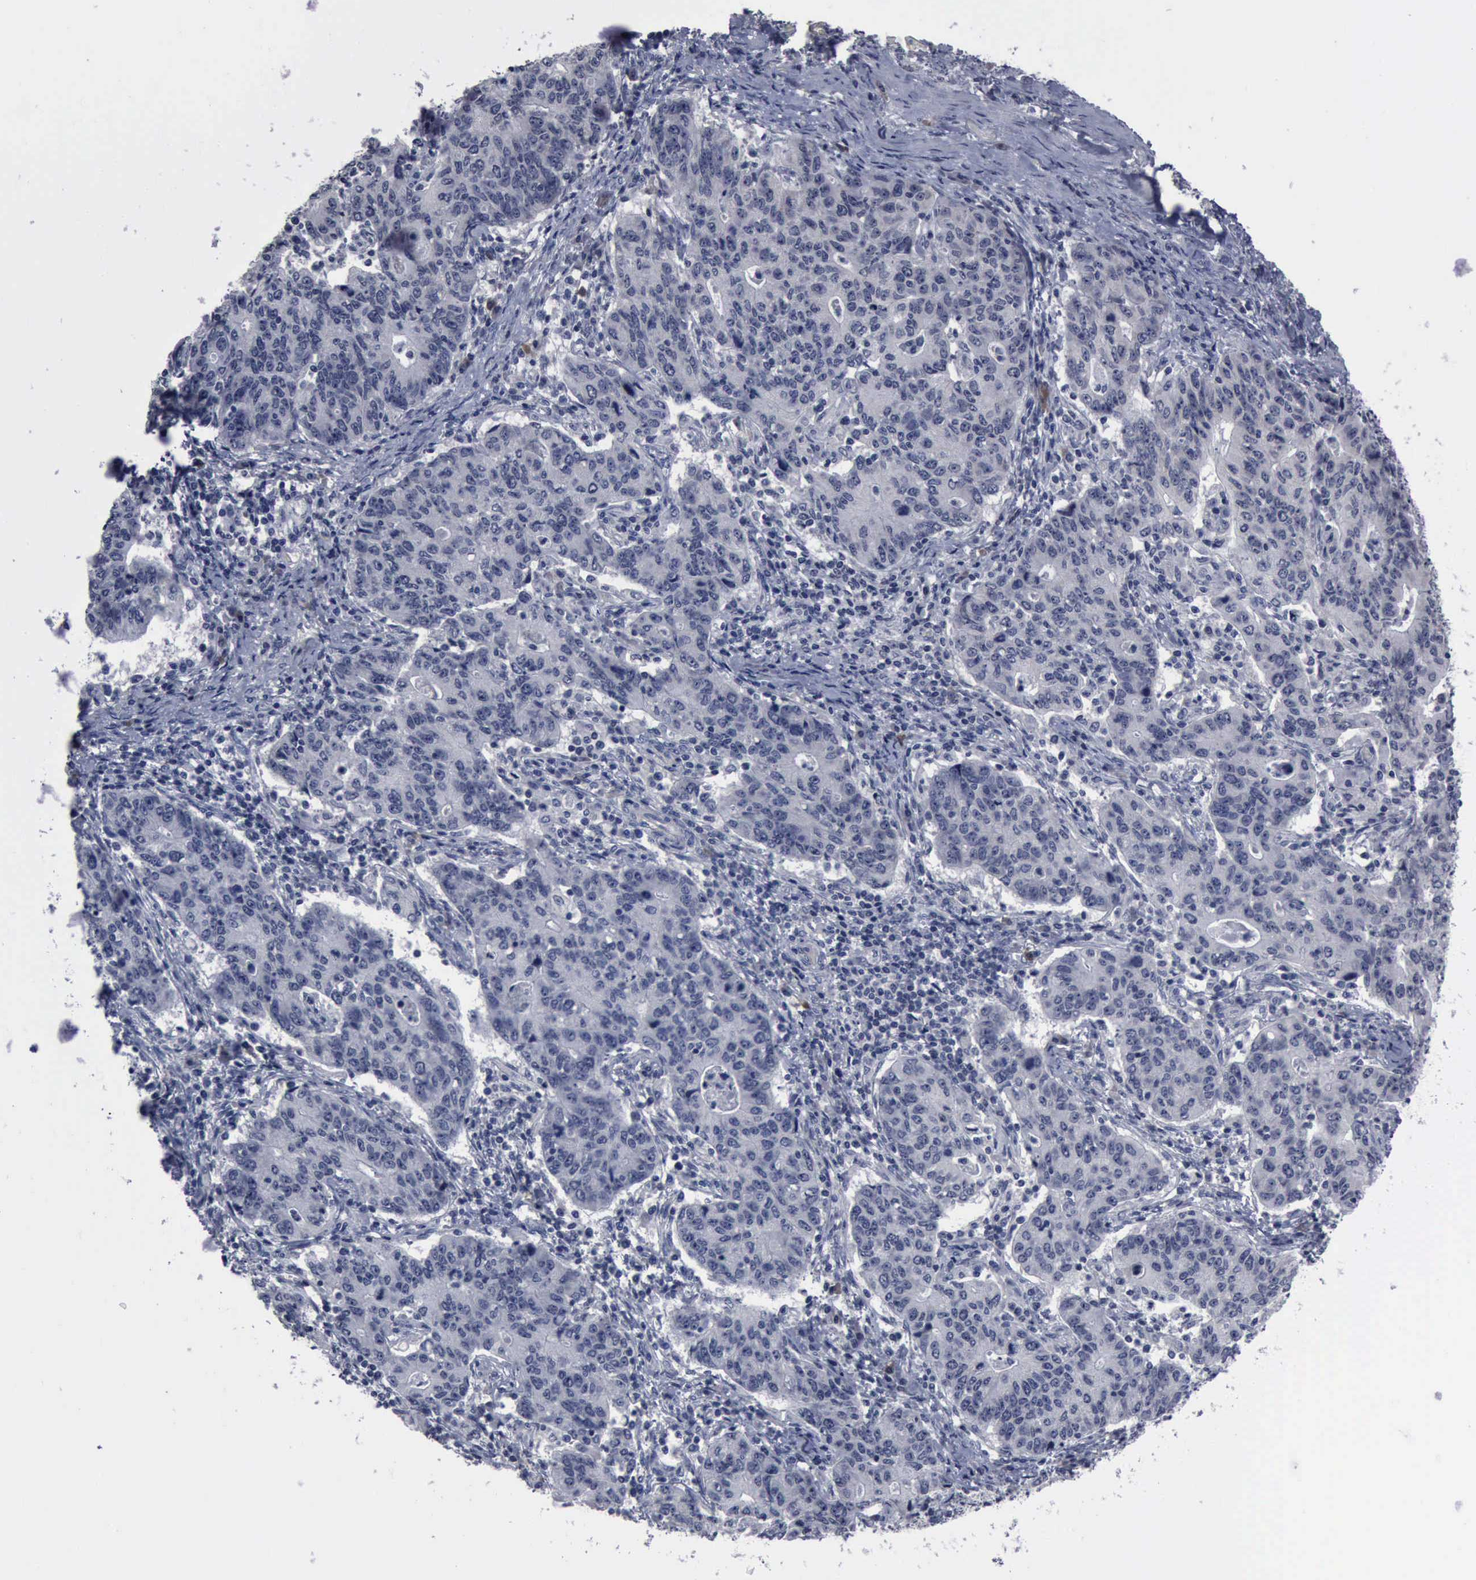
{"staining": {"intensity": "negative", "quantity": "none", "location": "none"}, "tissue": "stomach cancer", "cell_type": "Tumor cells", "image_type": "cancer", "snomed": [{"axis": "morphology", "description": "Adenocarcinoma, NOS"}, {"axis": "topography", "description": "Esophagus"}, {"axis": "topography", "description": "Stomach"}], "caption": "Human stomach cancer (adenocarcinoma) stained for a protein using immunohistochemistry displays no expression in tumor cells.", "gene": "MYO18B", "patient": {"sex": "male", "age": 74}}